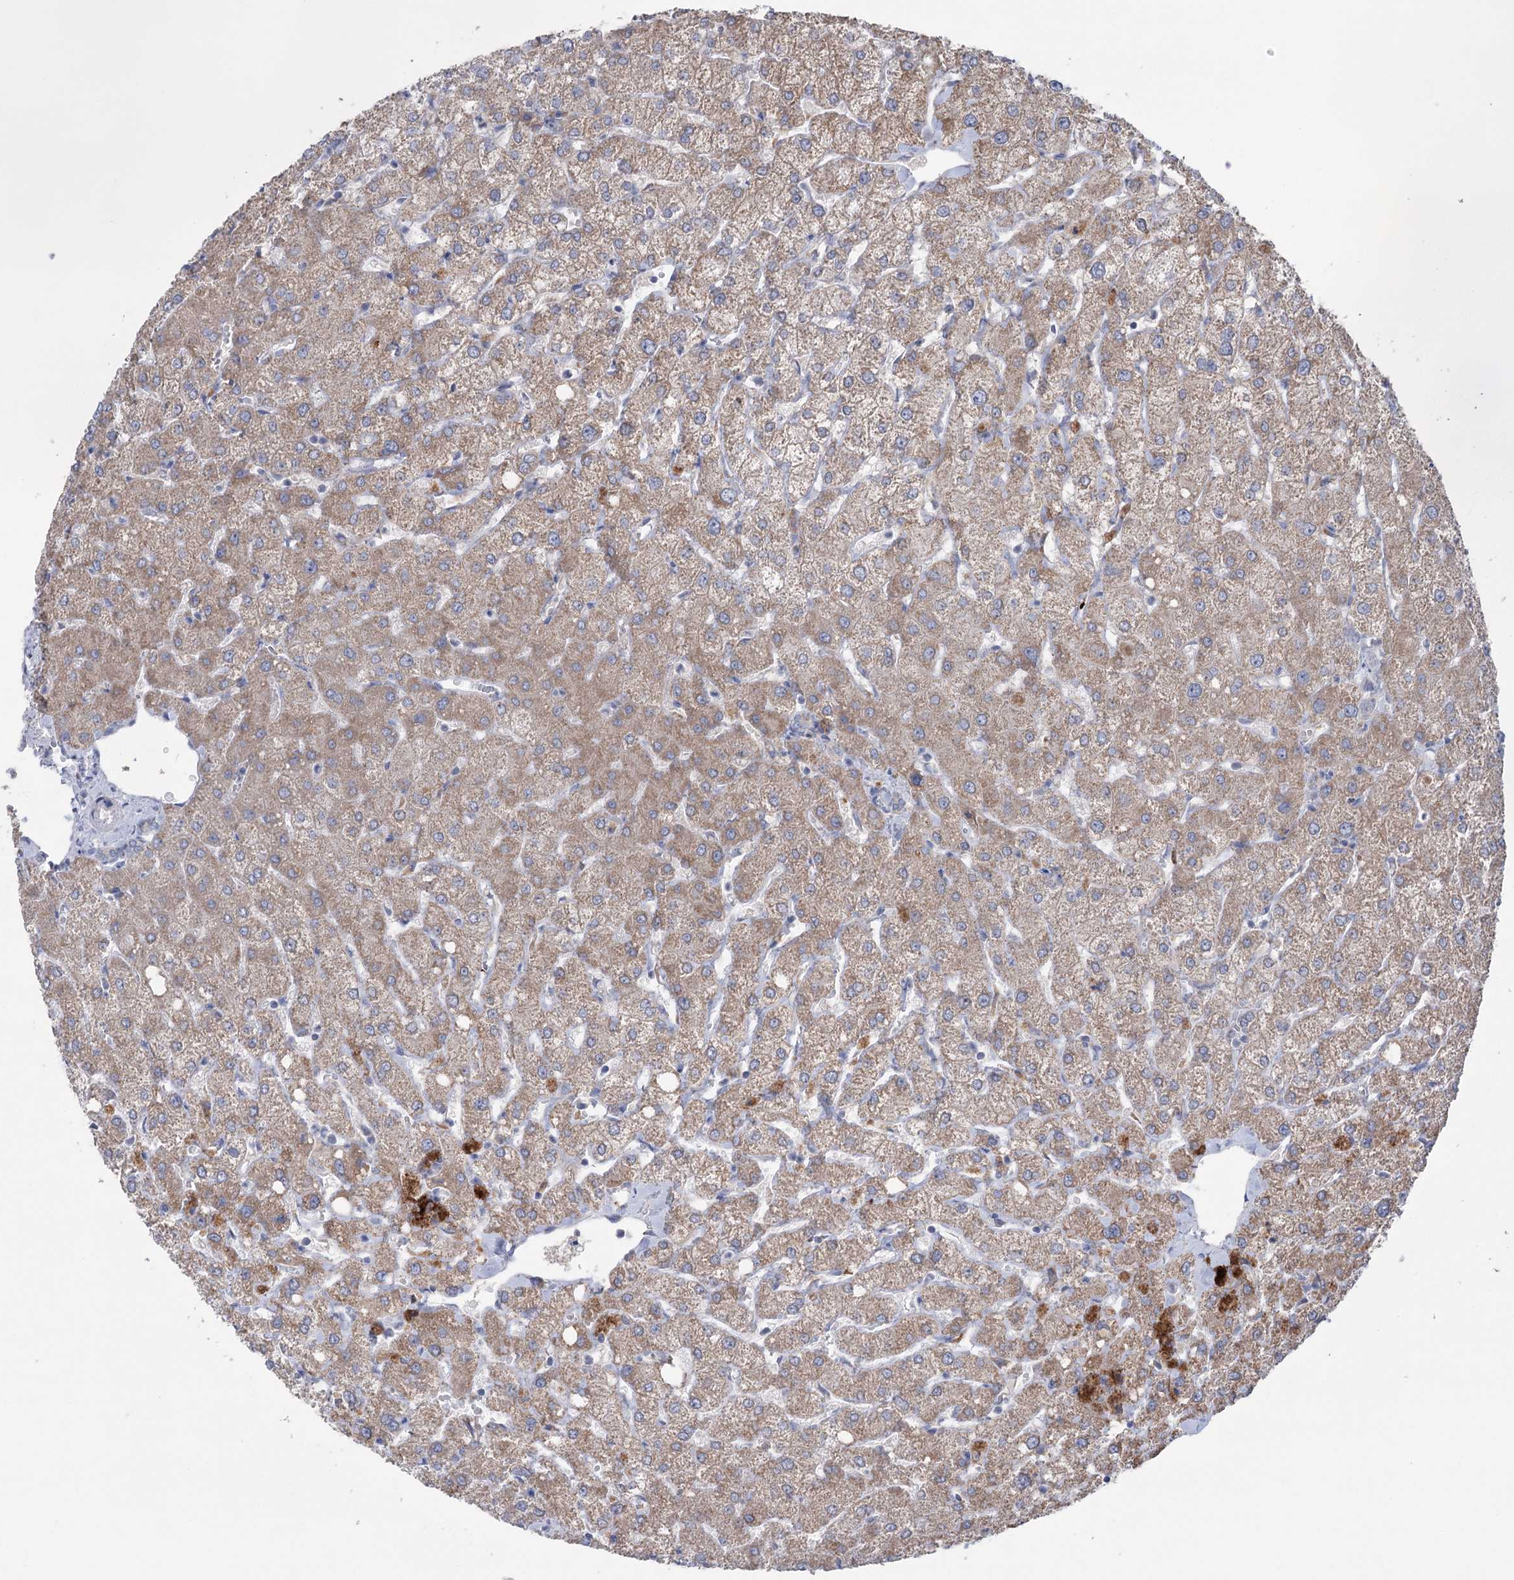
{"staining": {"intensity": "negative", "quantity": "none", "location": "none"}, "tissue": "liver", "cell_type": "Cholangiocytes", "image_type": "normal", "snomed": [{"axis": "morphology", "description": "Normal tissue, NOS"}, {"axis": "topography", "description": "Liver"}], "caption": "A high-resolution photomicrograph shows immunohistochemistry staining of normal liver, which reveals no significant staining in cholangiocytes.", "gene": "MTCH2", "patient": {"sex": "female", "age": 54}}